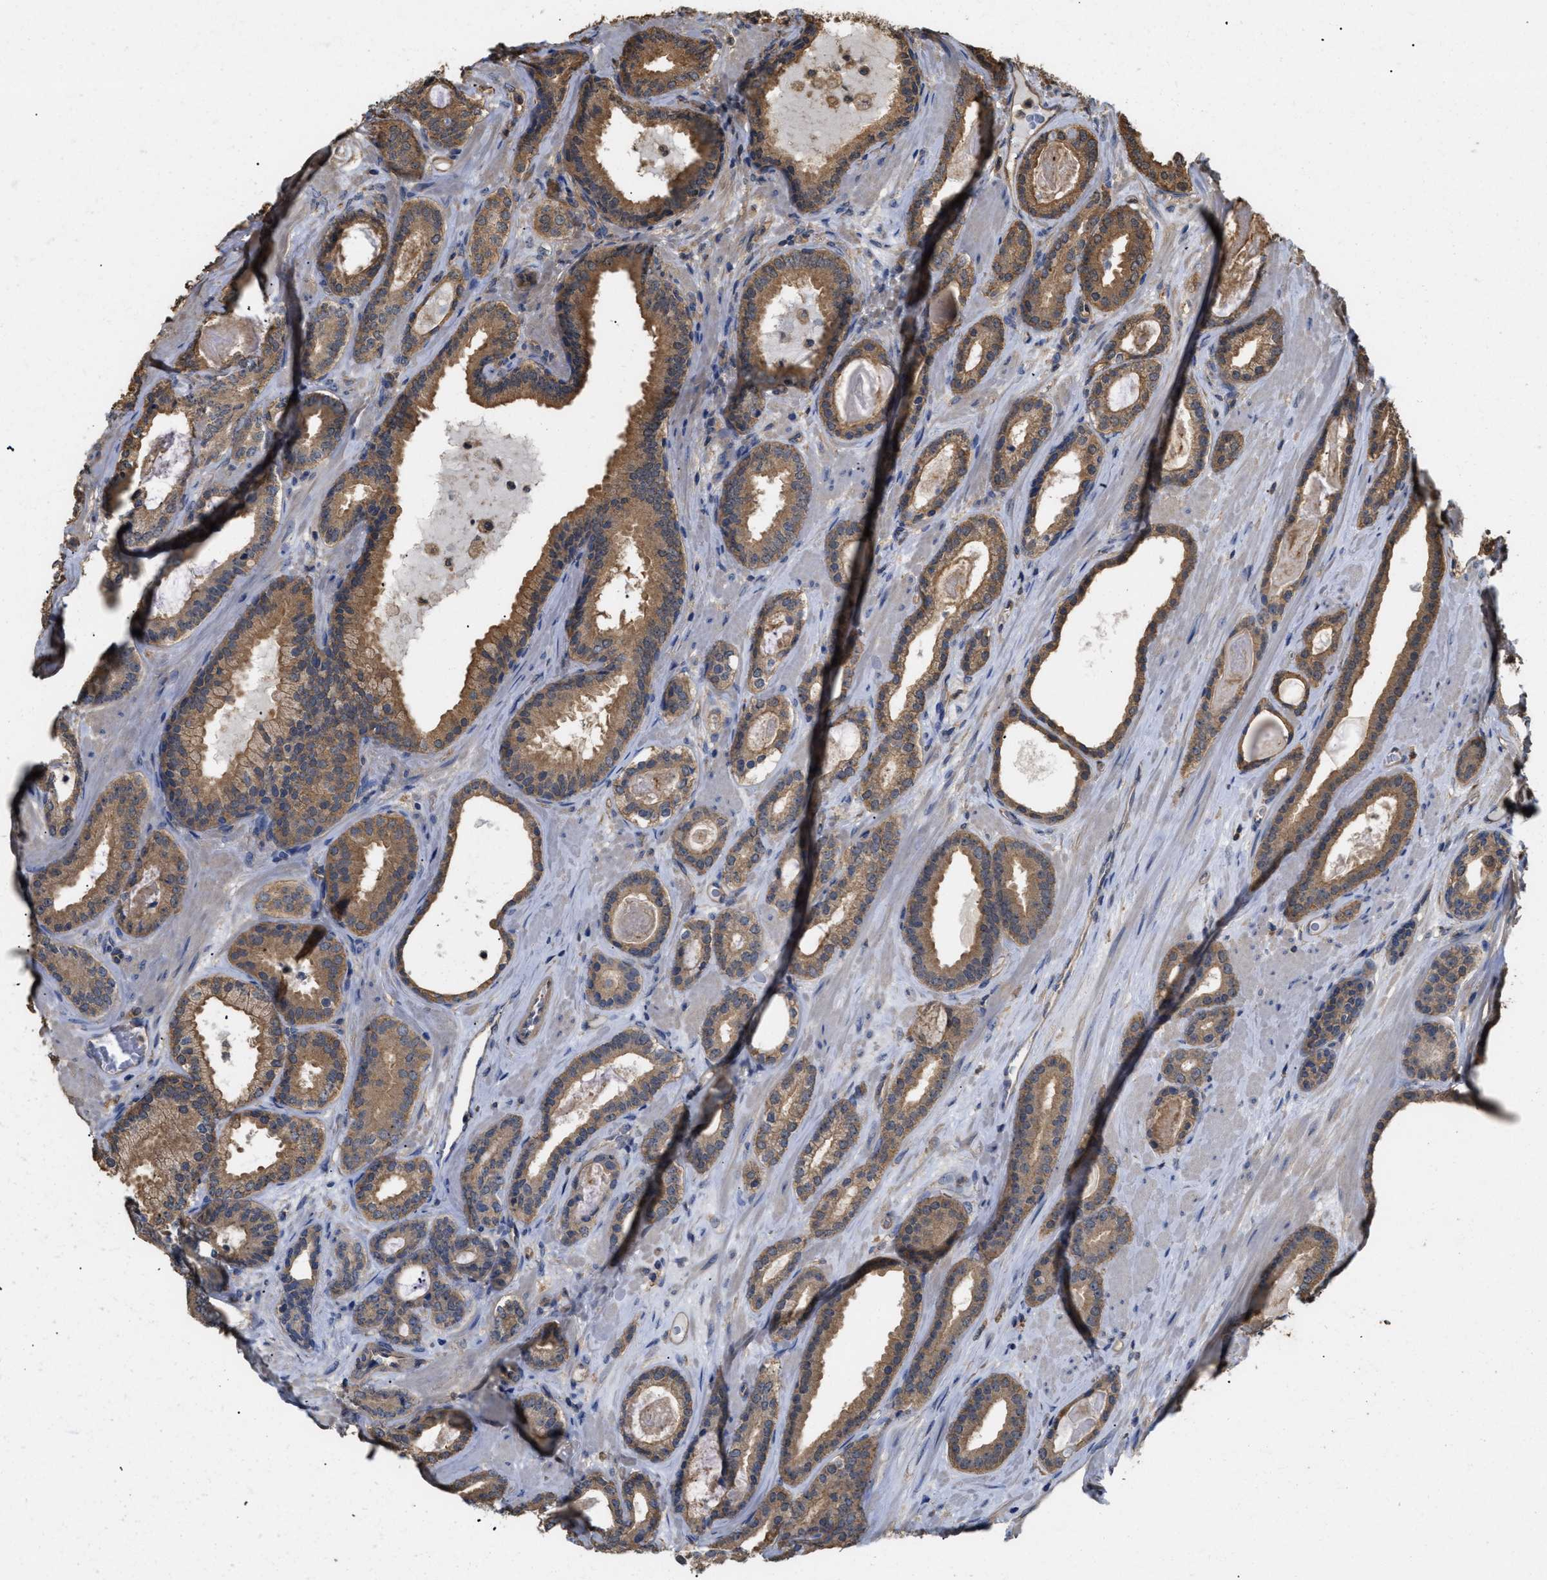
{"staining": {"intensity": "moderate", "quantity": ">75%", "location": "cytoplasmic/membranous"}, "tissue": "prostate cancer", "cell_type": "Tumor cells", "image_type": "cancer", "snomed": [{"axis": "morphology", "description": "Adenocarcinoma, High grade"}, {"axis": "topography", "description": "Prostate"}], "caption": "Human prostate high-grade adenocarcinoma stained for a protein (brown) demonstrates moderate cytoplasmic/membranous positive positivity in approximately >75% of tumor cells.", "gene": "CALM1", "patient": {"sex": "male", "age": 60}}